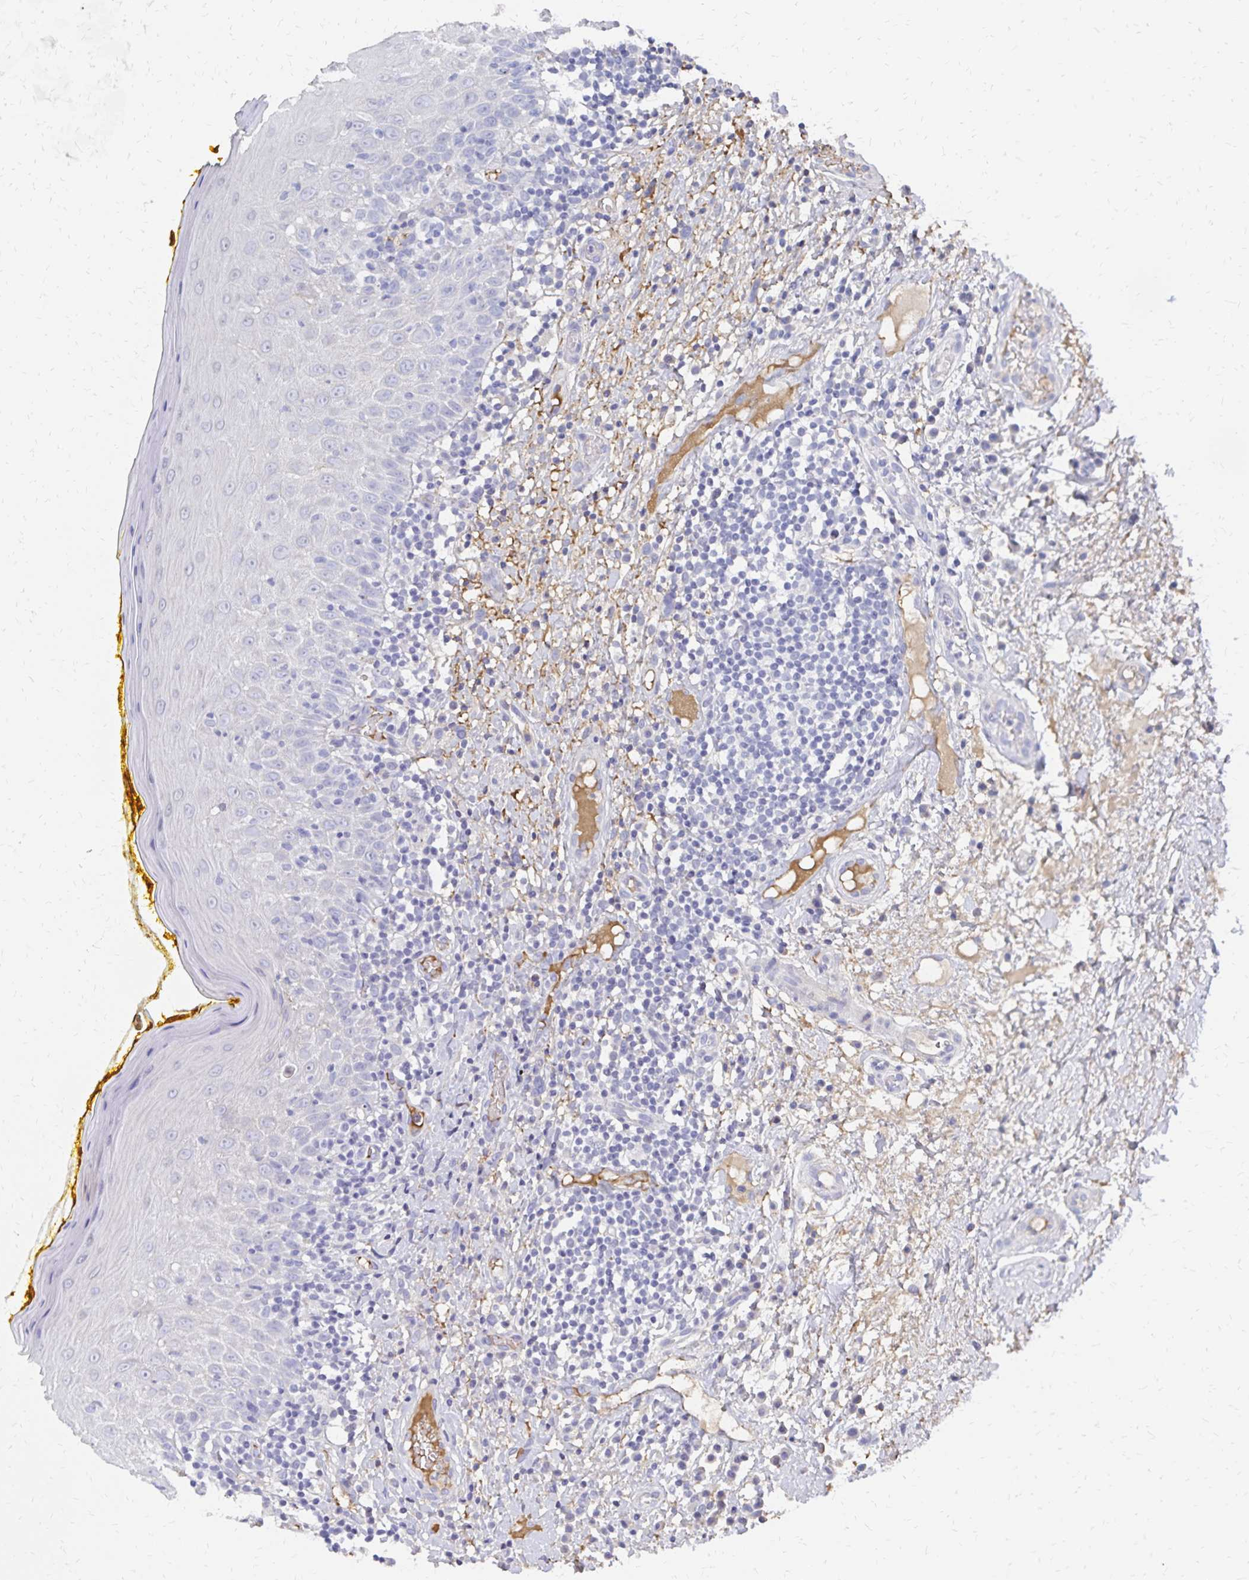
{"staining": {"intensity": "negative", "quantity": "none", "location": "none"}, "tissue": "oral mucosa", "cell_type": "Squamous epithelial cells", "image_type": "normal", "snomed": [{"axis": "morphology", "description": "Normal tissue, NOS"}, {"axis": "topography", "description": "Oral tissue"}, {"axis": "topography", "description": "Tounge, NOS"}], "caption": "The immunohistochemistry (IHC) micrograph has no significant expression in squamous epithelial cells of oral mucosa.", "gene": "KISS1", "patient": {"sex": "female", "age": 58}}